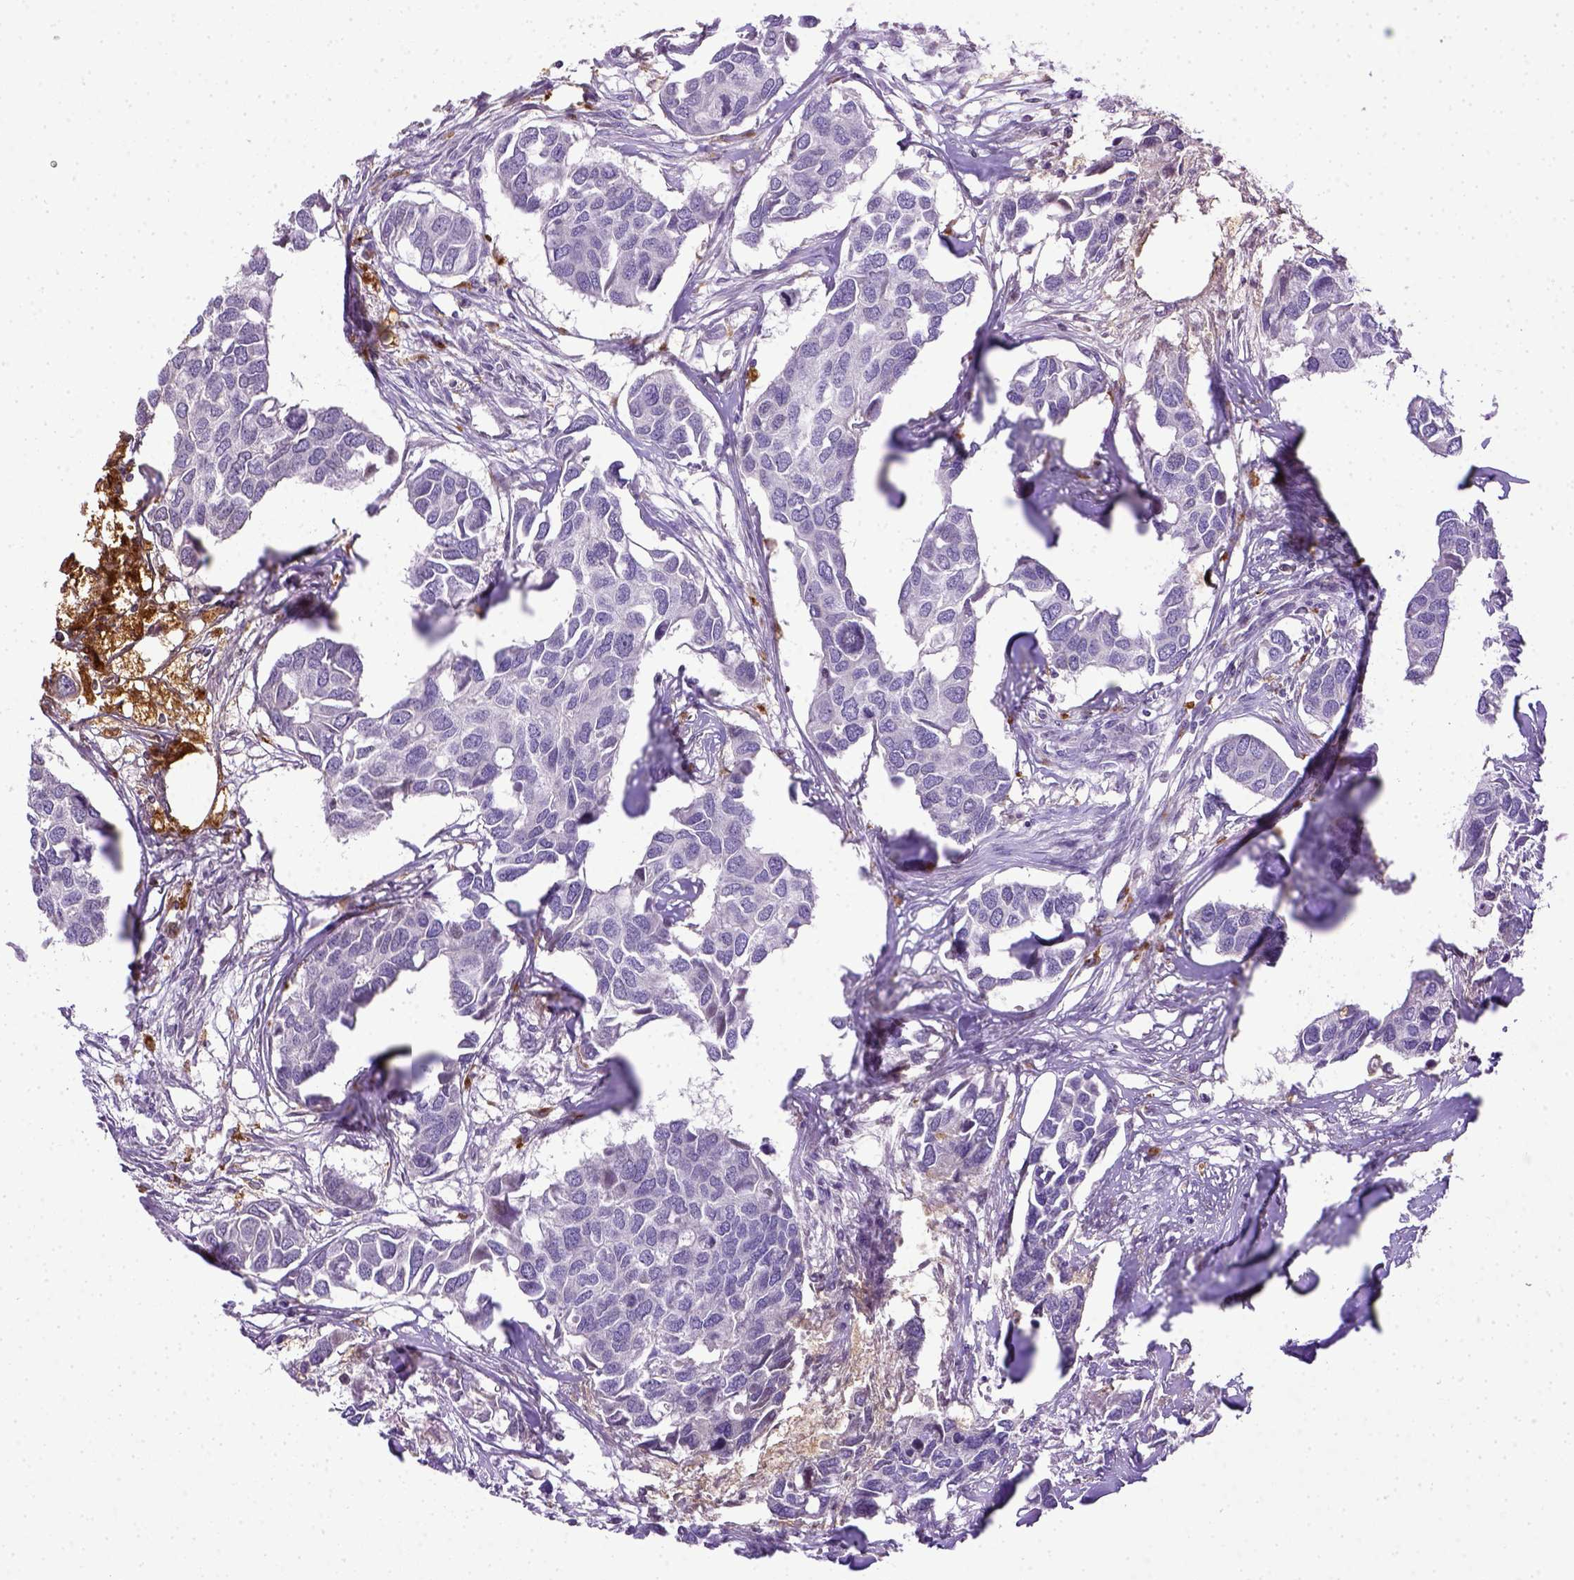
{"staining": {"intensity": "negative", "quantity": "none", "location": "none"}, "tissue": "breast cancer", "cell_type": "Tumor cells", "image_type": "cancer", "snomed": [{"axis": "morphology", "description": "Duct carcinoma"}, {"axis": "topography", "description": "Breast"}], "caption": "IHC photomicrograph of human breast infiltrating ductal carcinoma stained for a protein (brown), which shows no positivity in tumor cells. The staining is performed using DAB brown chromogen with nuclei counter-stained in using hematoxylin.", "gene": "CD68", "patient": {"sex": "female", "age": 83}}